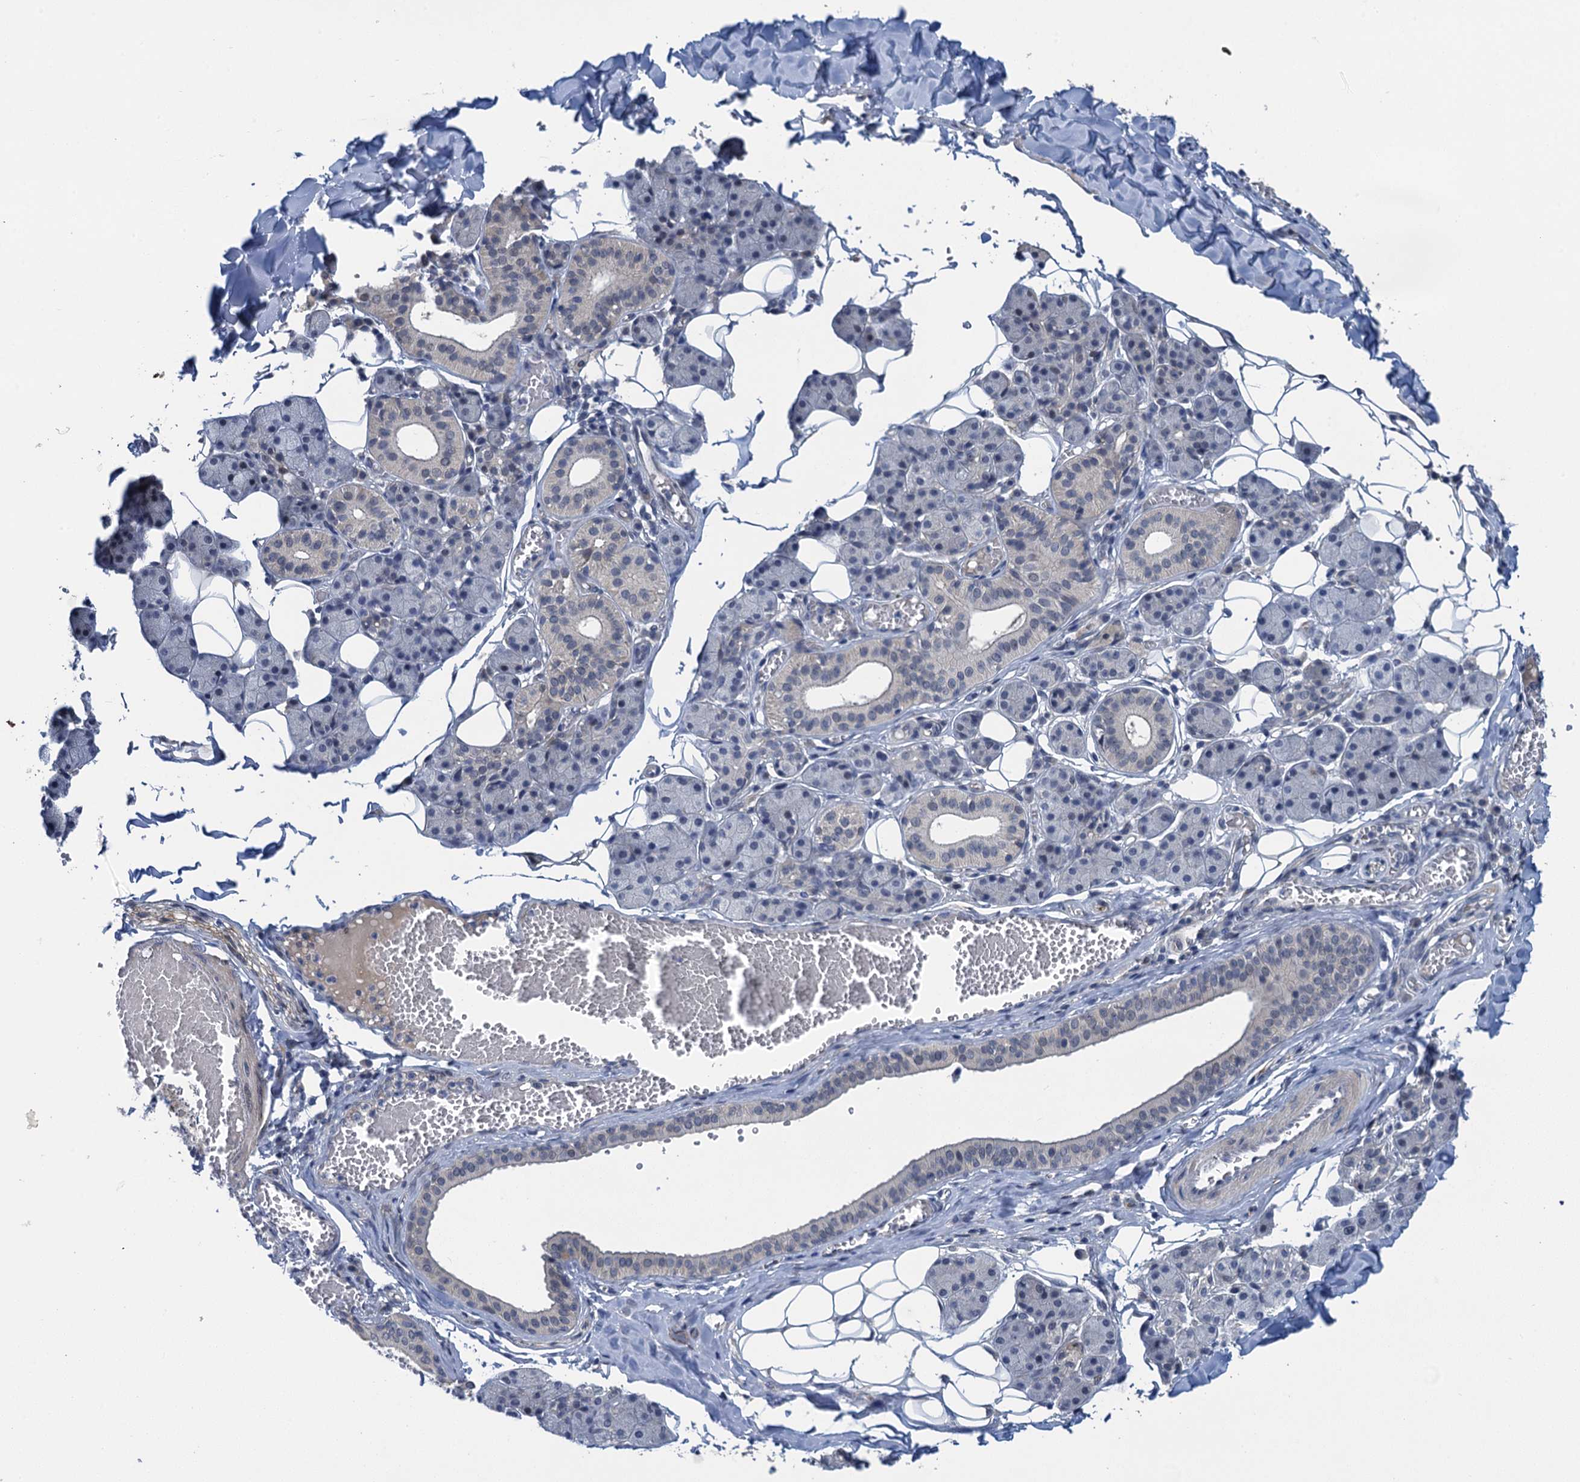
{"staining": {"intensity": "negative", "quantity": "none", "location": "none"}, "tissue": "salivary gland", "cell_type": "Glandular cells", "image_type": "normal", "snomed": [{"axis": "morphology", "description": "Normal tissue, NOS"}, {"axis": "topography", "description": "Salivary gland"}], "caption": "Immunohistochemistry photomicrograph of benign salivary gland stained for a protein (brown), which reveals no positivity in glandular cells.", "gene": "MRFAP1", "patient": {"sex": "female", "age": 33}}